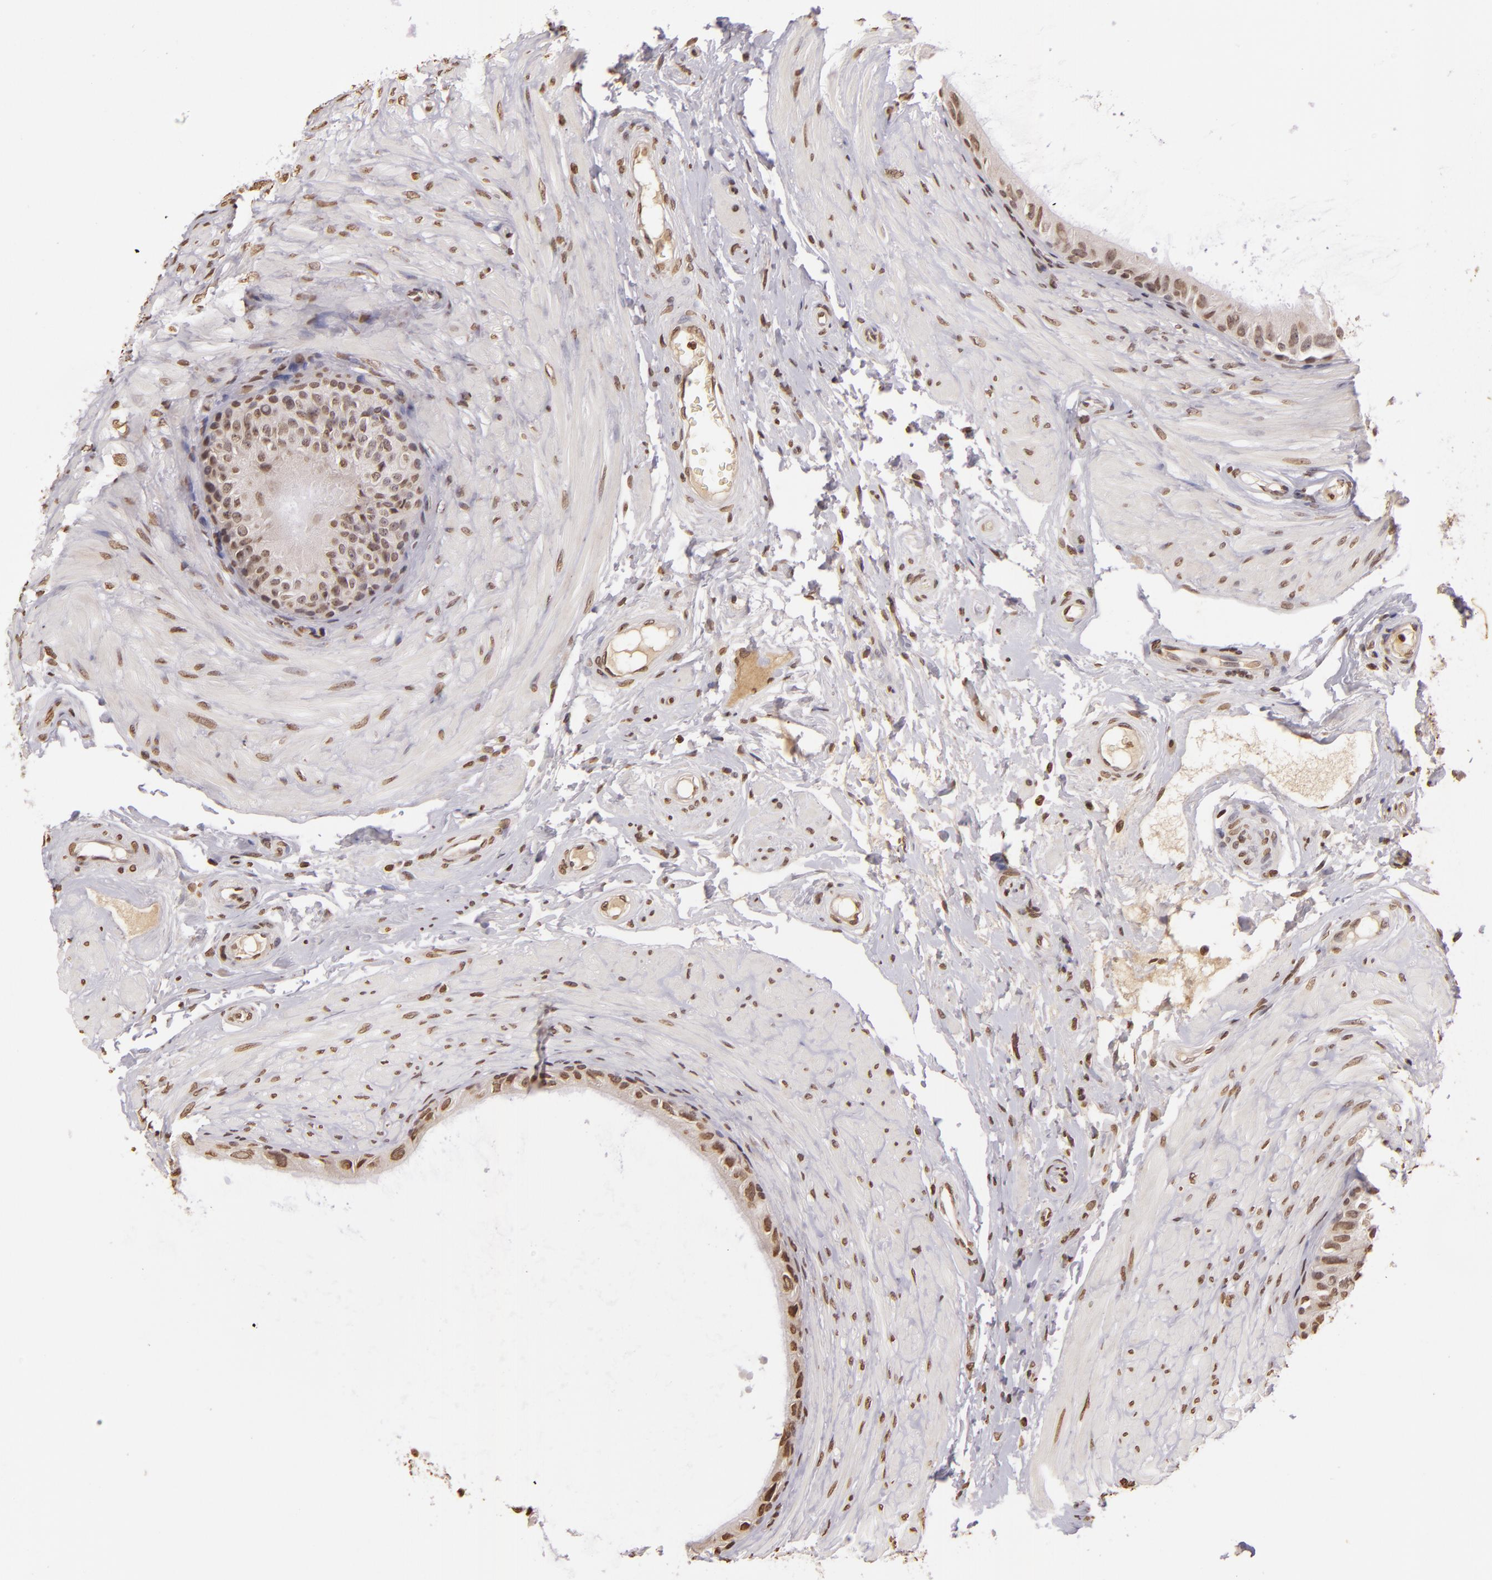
{"staining": {"intensity": "moderate", "quantity": ">75%", "location": "nuclear"}, "tissue": "epididymis", "cell_type": "Glandular cells", "image_type": "normal", "snomed": [{"axis": "morphology", "description": "Normal tissue, NOS"}, {"axis": "topography", "description": "Epididymis"}], "caption": "Epididymis stained with DAB immunohistochemistry (IHC) shows medium levels of moderate nuclear positivity in about >75% of glandular cells.", "gene": "THRB", "patient": {"sex": "male", "age": 68}}